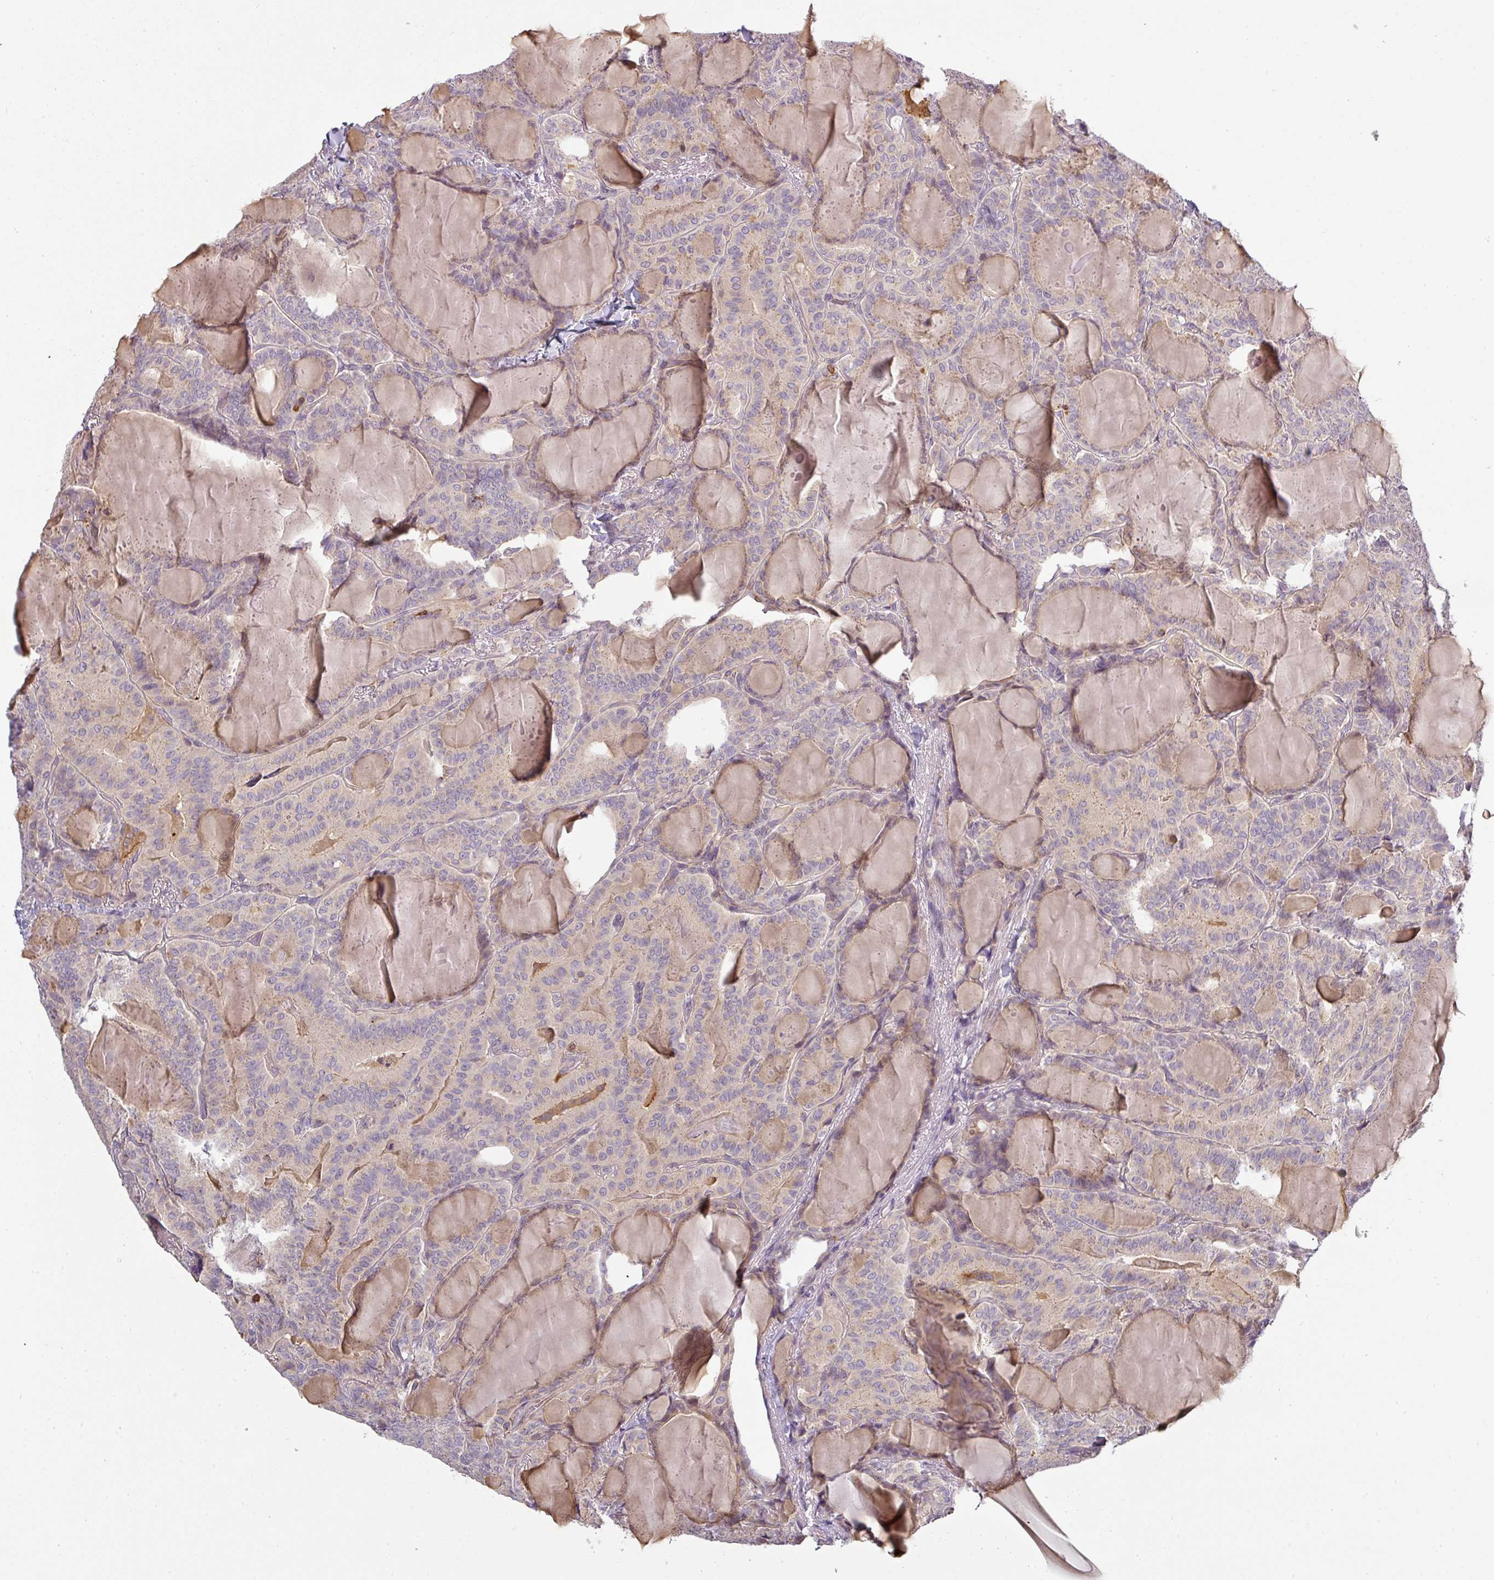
{"staining": {"intensity": "negative", "quantity": "none", "location": "none"}, "tissue": "thyroid cancer", "cell_type": "Tumor cells", "image_type": "cancer", "snomed": [{"axis": "morphology", "description": "Papillary adenocarcinoma, NOS"}, {"axis": "topography", "description": "Thyroid gland"}], "caption": "A high-resolution image shows immunohistochemistry (IHC) staining of thyroid cancer (papillary adenocarcinoma), which reveals no significant positivity in tumor cells.", "gene": "NIN", "patient": {"sex": "female", "age": 68}}